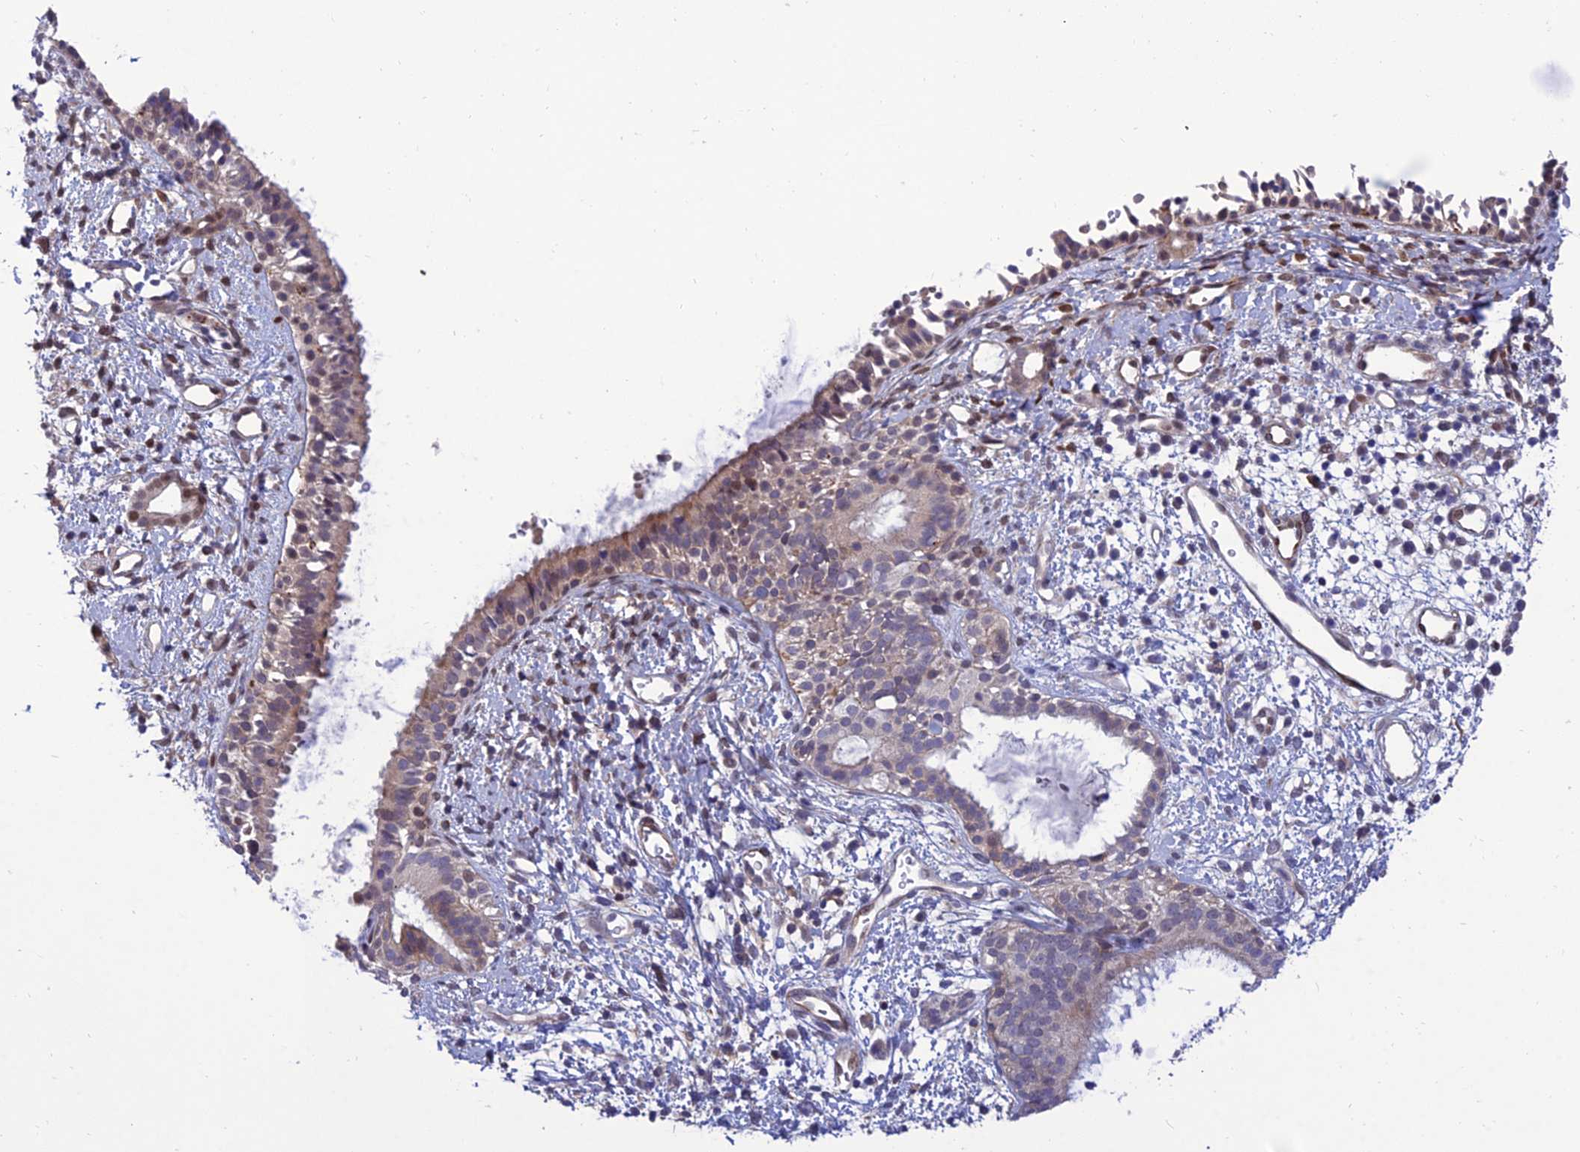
{"staining": {"intensity": "moderate", "quantity": ">75%", "location": "cytoplasmic/membranous"}, "tissue": "nasopharynx", "cell_type": "Respiratory epithelial cells", "image_type": "normal", "snomed": [{"axis": "morphology", "description": "Normal tissue, NOS"}, {"axis": "topography", "description": "Nasopharynx"}], "caption": "Protein staining reveals moderate cytoplasmic/membranous staining in about >75% of respiratory epithelial cells in benign nasopharynx.", "gene": "FAM76A", "patient": {"sex": "male", "age": 22}}